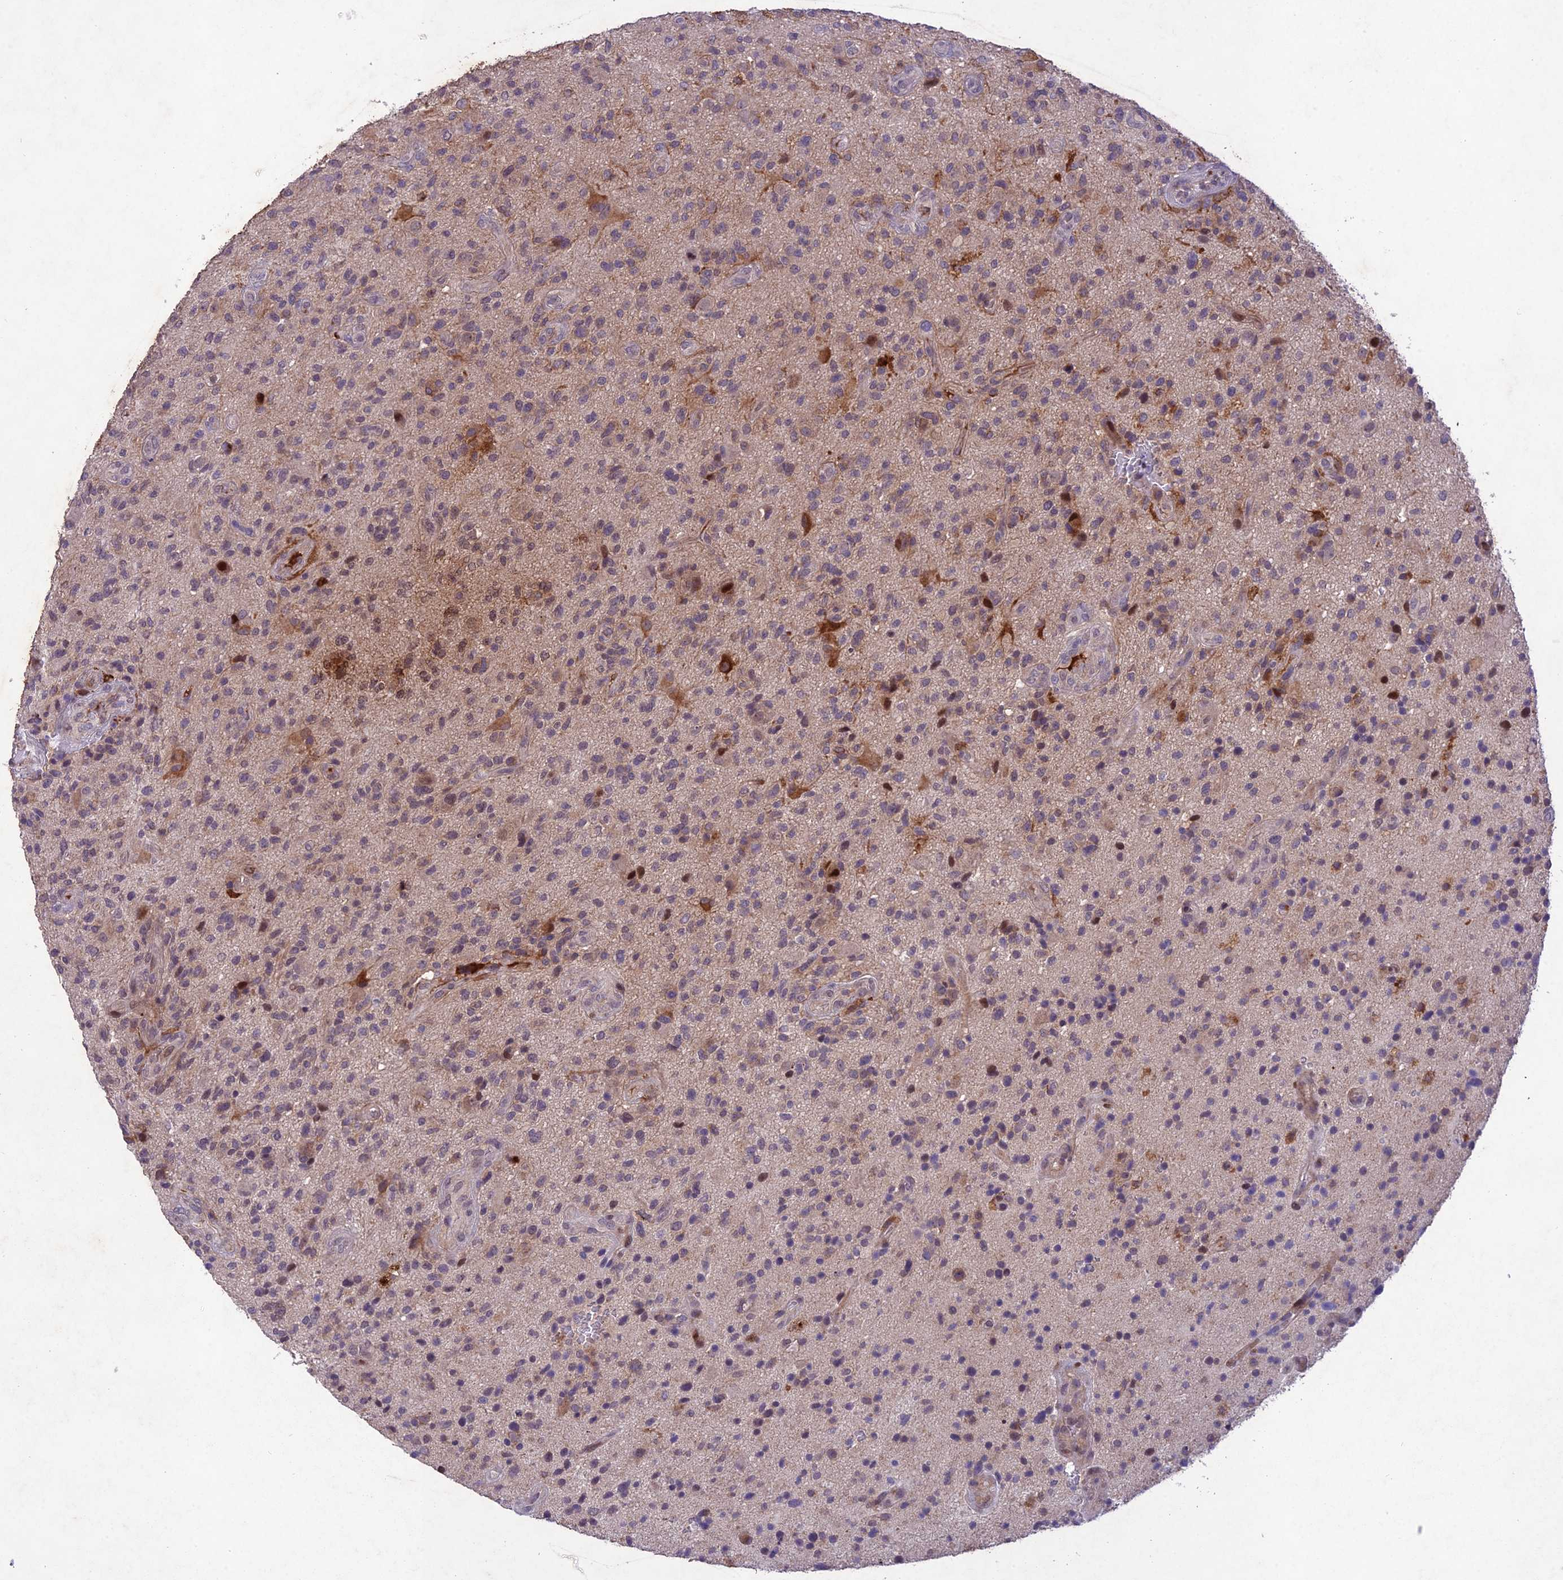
{"staining": {"intensity": "strong", "quantity": "<25%", "location": "cytoplasmic/membranous"}, "tissue": "glioma", "cell_type": "Tumor cells", "image_type": "cancer", "snomed": [{"axis": "morphology", "description": "Glioma, malignant, High grade"}, {"axis": "topography", "description": "Brain"}], "caption": "Glioma stained for a protein (brown) demonstrates strong cytoplasmic/membranous positive expression in about <25% of tumor cells.", "gene": "ANKRD52", "patient": {"sex": "male", "age": 47}}